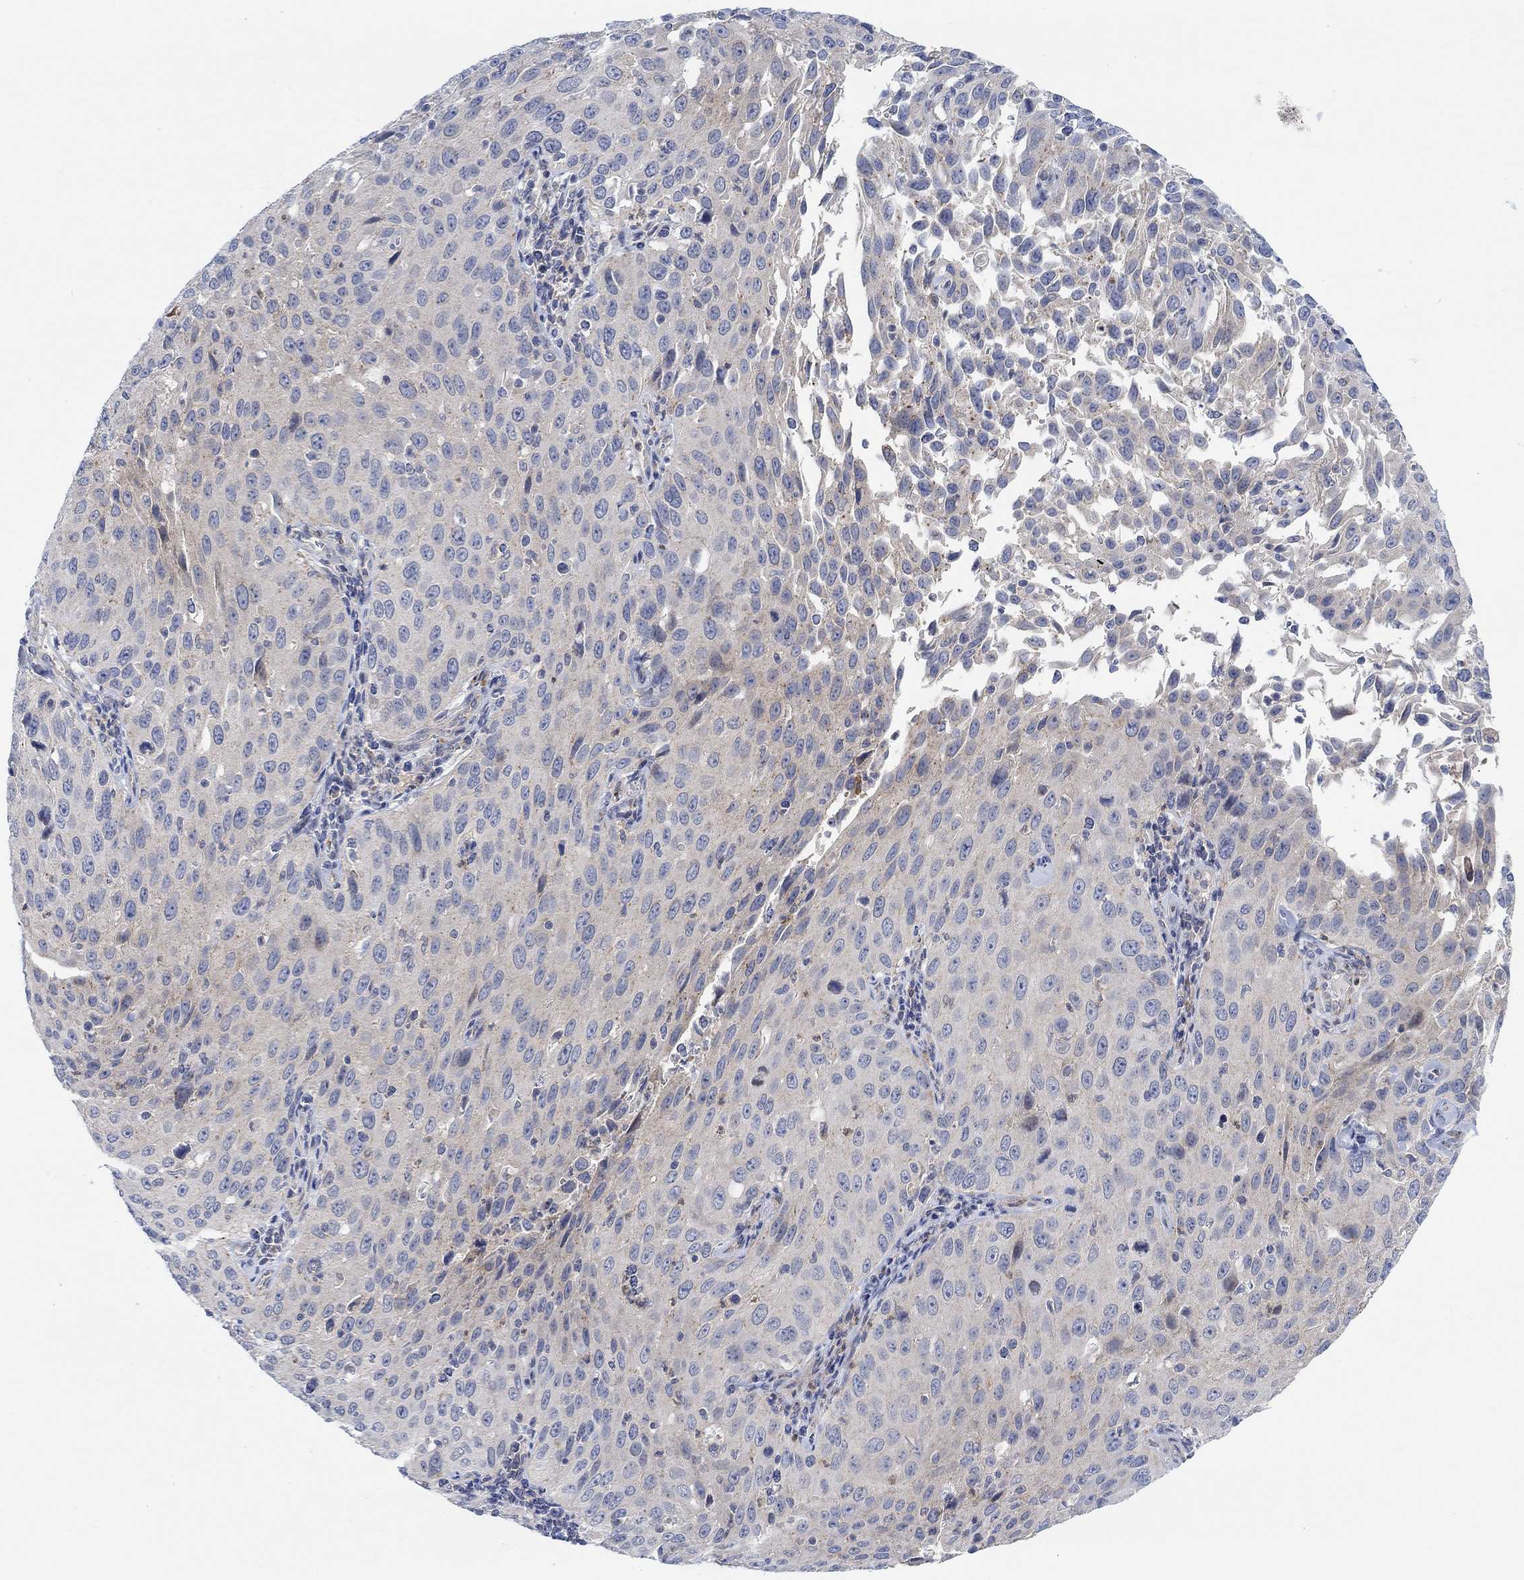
{"staining": {"intensity": "negative", "quantity": "none", "location": "none"}, "tissue": "cervical cancer", "cell_type": "Tumor cells", "image_type": "cancer", "snomed": [{"axis": "morphology", "description": "Squamous cell carcinoma, NOS"}, {"axis": "topography", "description": "Cervix"}], "caption": "Immunohistochemical staining of human cervical cancer demonstrates no significant positivity in tumor cells.", "gene": "PMFBP1", "patient": {"sex": "female", "age": 26}}